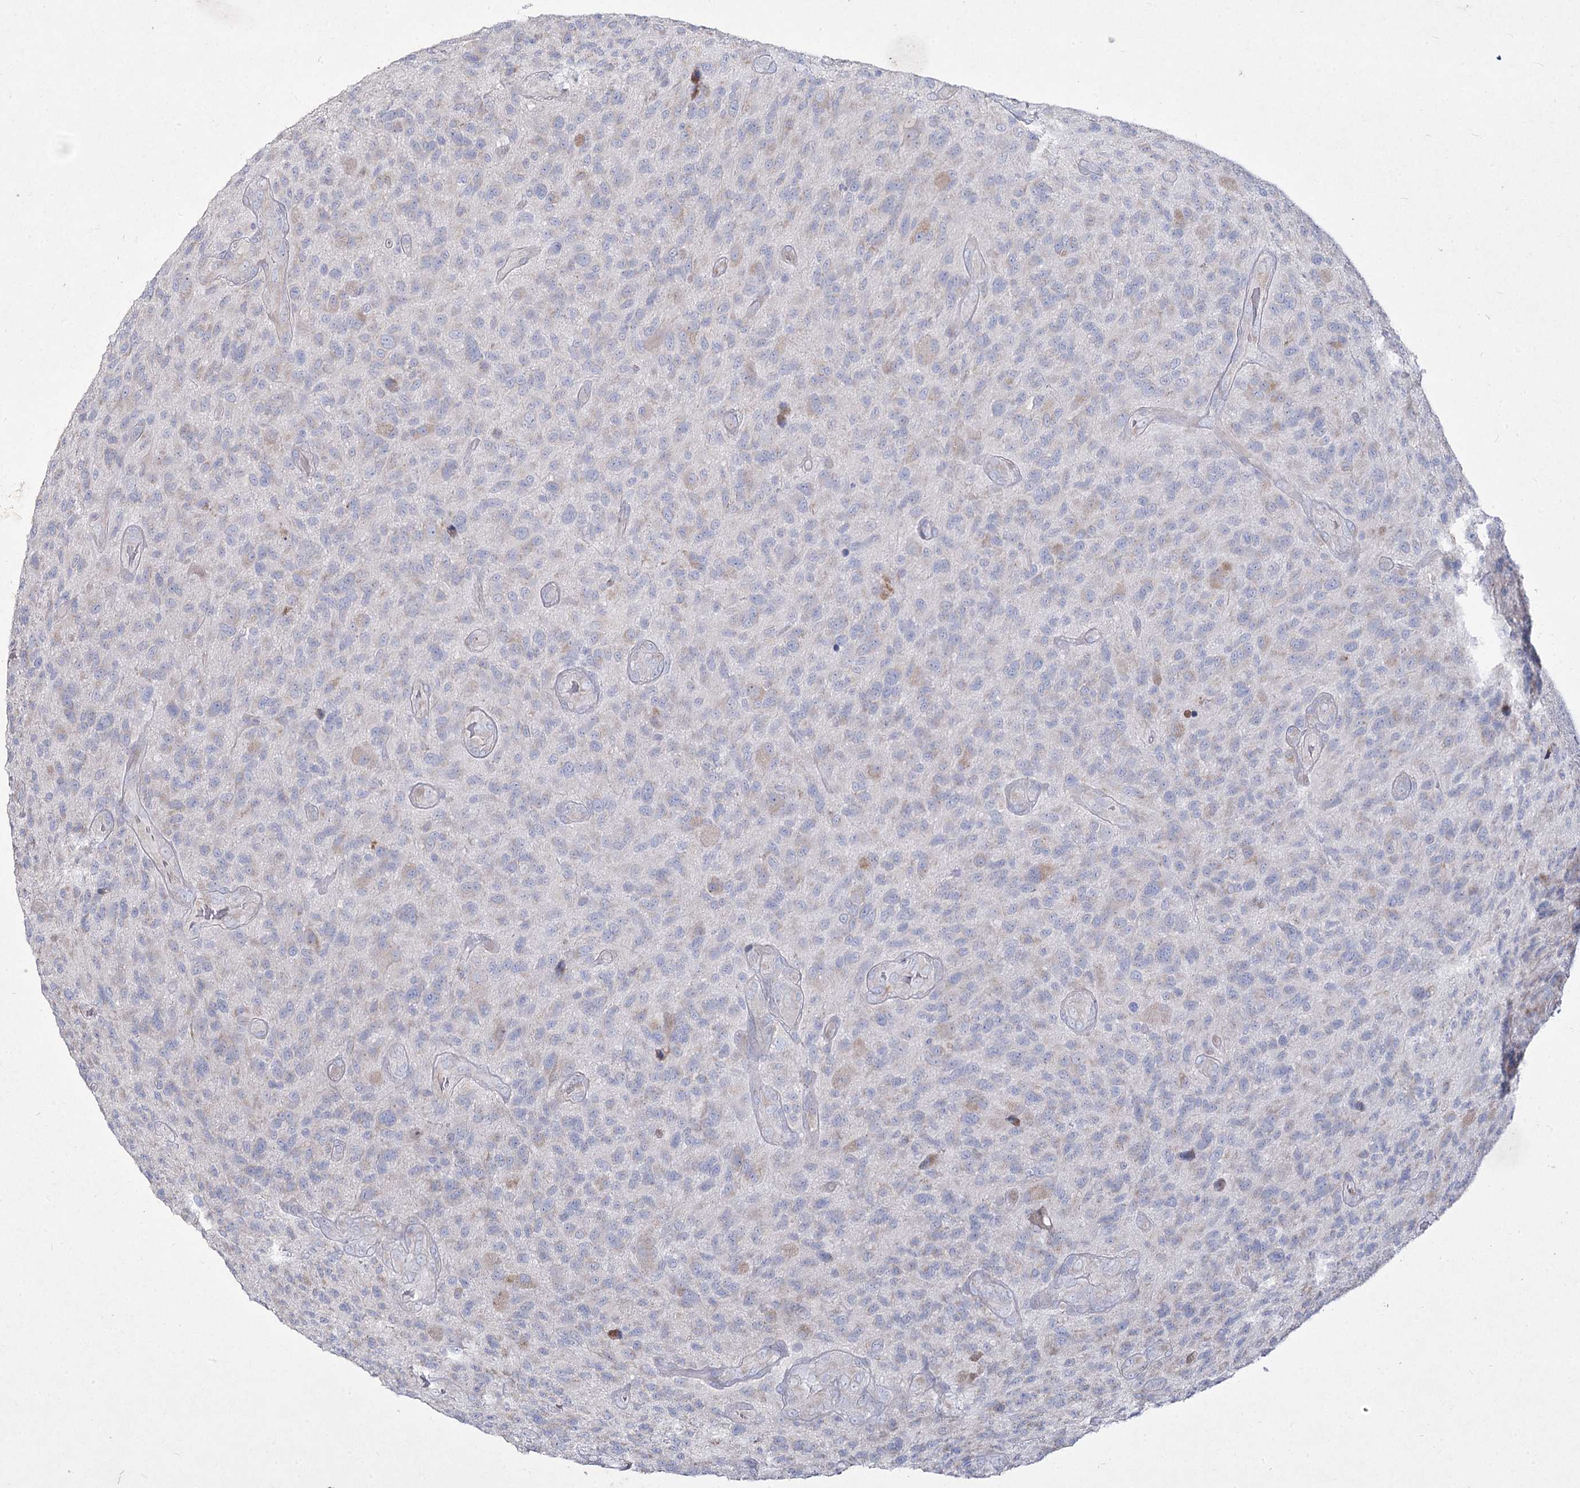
{"staining": {"intensity": "negative", "quantity": "none", "location": "none"}, "tissue": "glioma", "cell_type": "Tumor cells", "image_type": "cancer", "snomed": [{"axis": "morphology", "description": "Glioma, malignant, High grade"}, {"axis": "topography", "description": "Brain"}], "caption": "Tumor cells show no significant positivity in malignant glioma (high-grade).", "gene": "NIPAL4", "patient": {"sex": "male", "age": 47}}